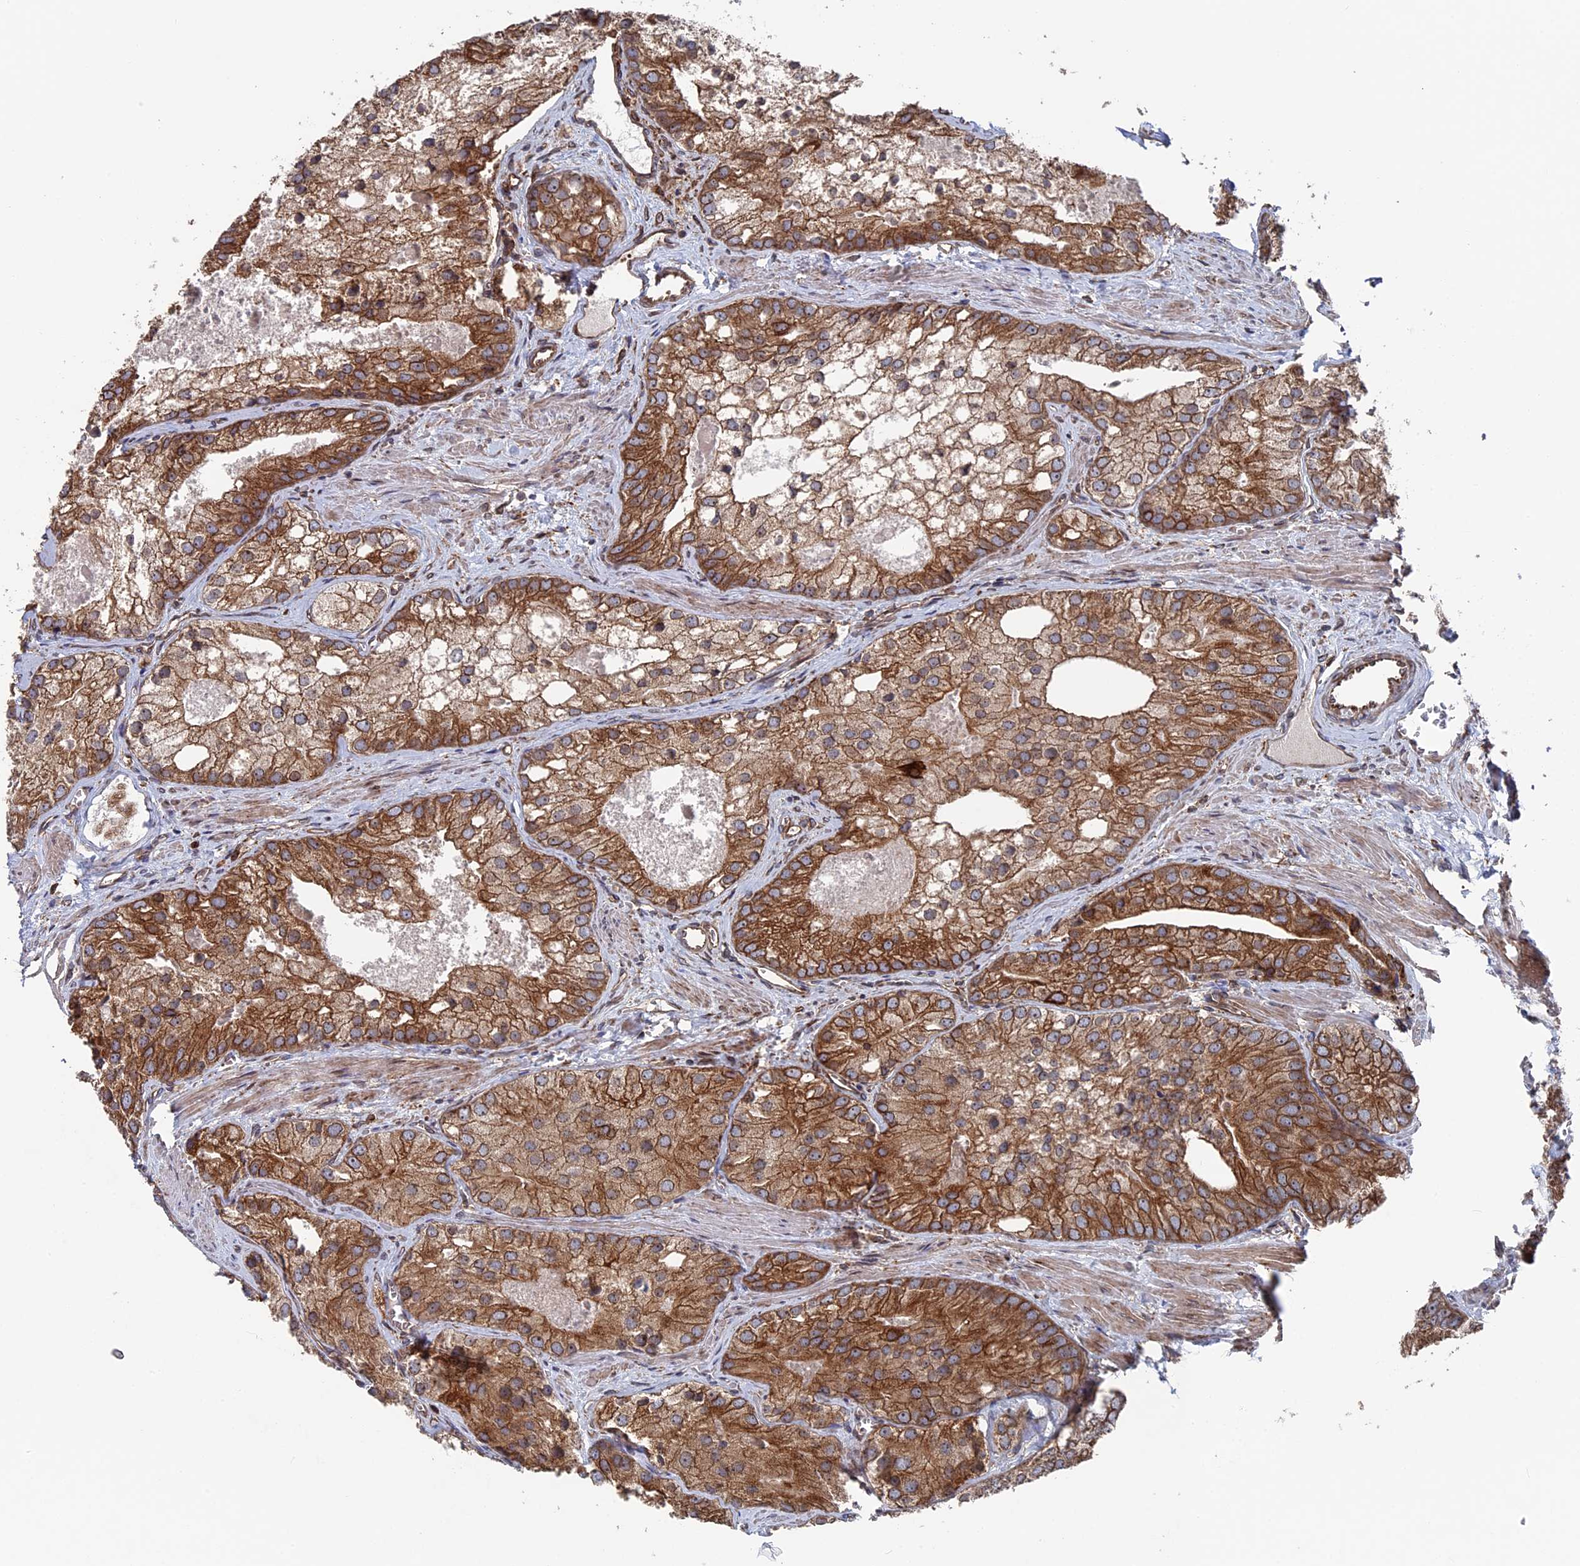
{"staining": {"intensity": "strong", "quantity": ">75%", "location": "cytoplasmic/membranous"}, "tissue": "prostate cancer", "cell_type": "Tumor cells", "image_type": "cancer", "snomed": [{"axis": "morphology", "description": "Adenocarcinoma, Low grade"}, {"axis": "topography", "description": "Prostate"}], "caption": "Protein expression analysis of human prostate cancer (adenocarcinoma (low-grade)) reveals strong cytoplasmic/membranous staining in about >75% of tumor cells.", "gene": "RPUSD1", "patient": {"sex": "male", "age": 69}}